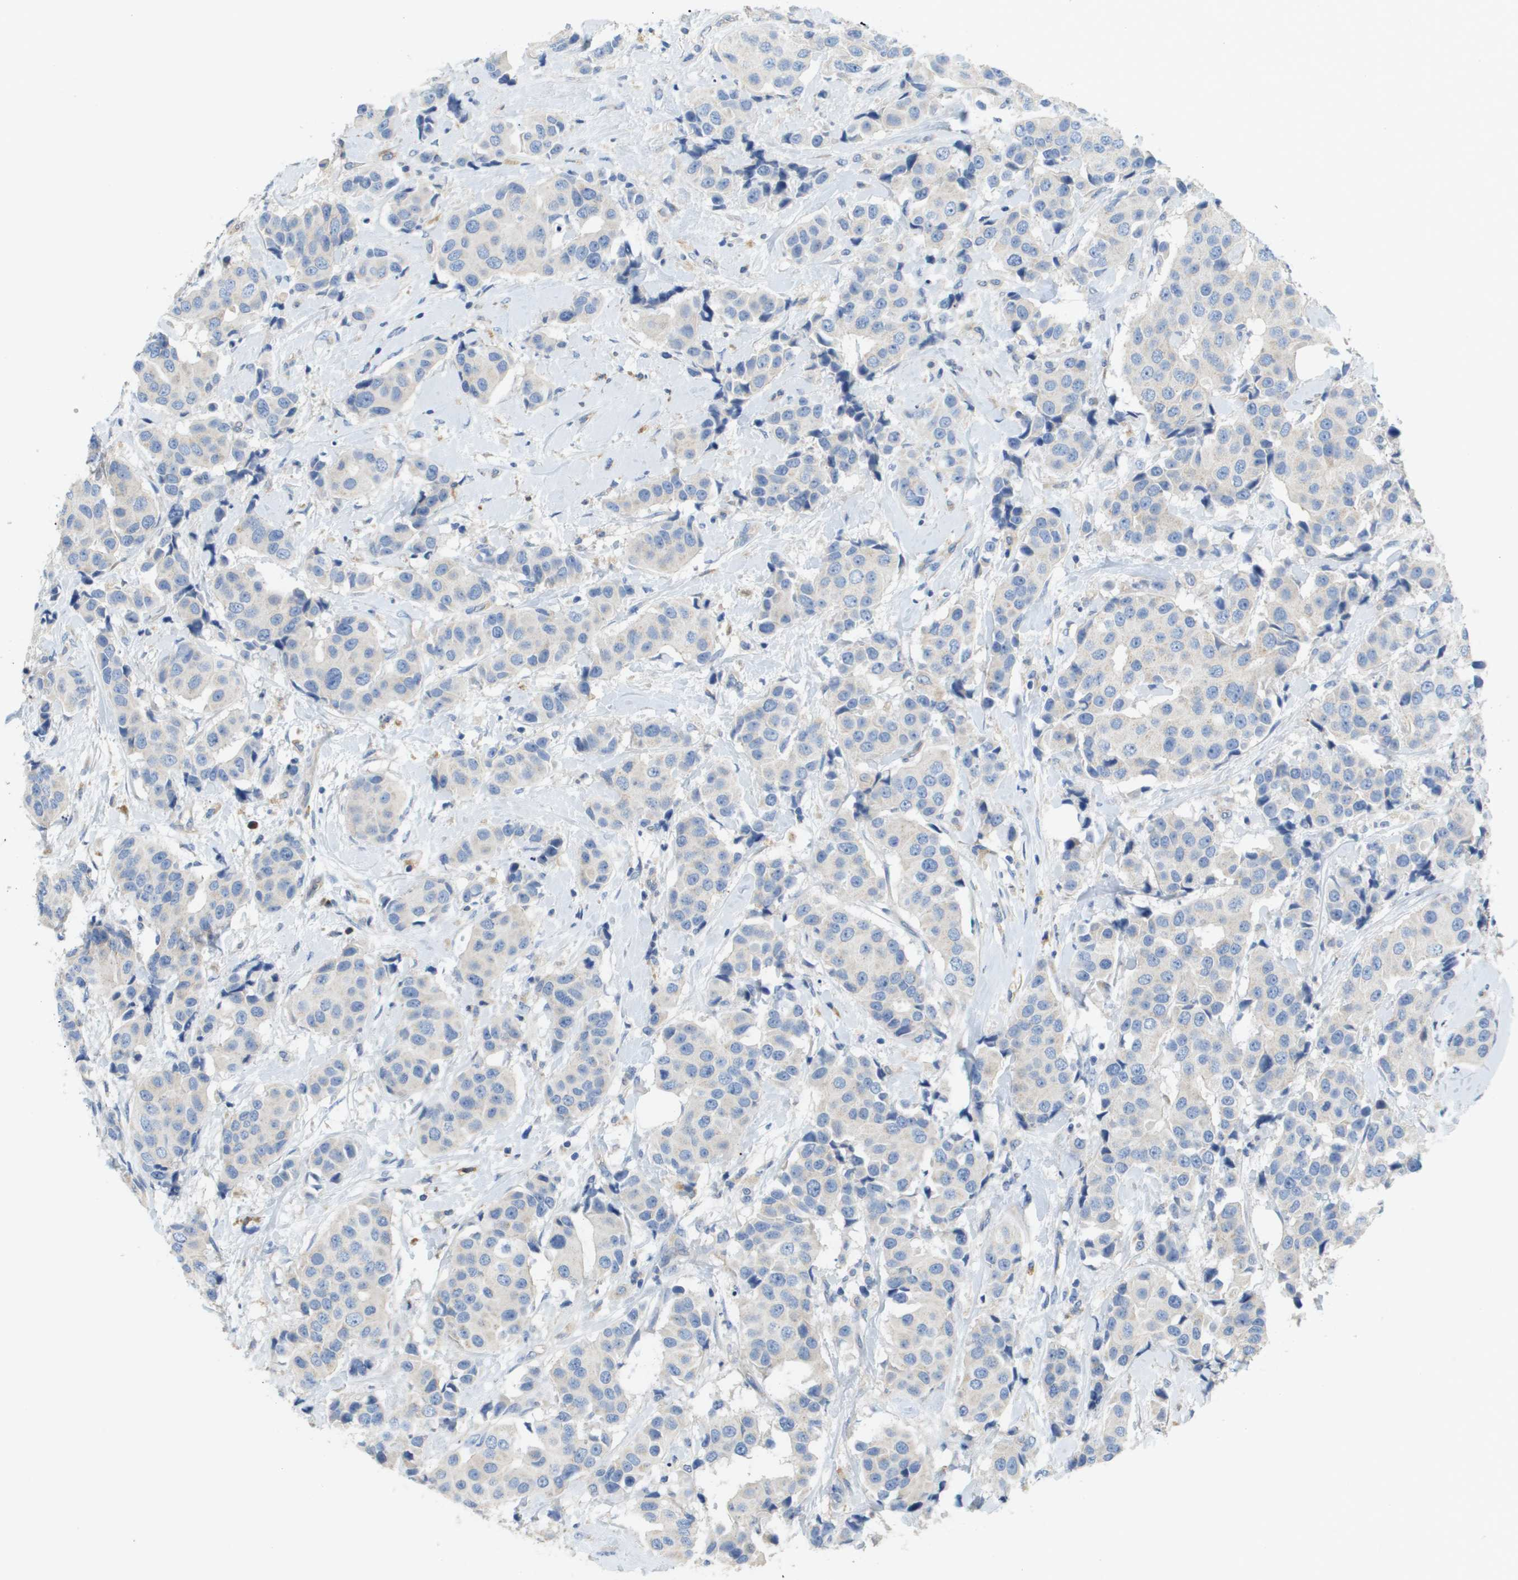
{"staining": {"intensity": "negative", "quantity": "none", "location": "none"}, "tissue": "breast cancer", "cell_type": "Tumor cells", "image_type": "cancer", "snomed": [{"axis": "morphology", "description": "Normal tissue, NOS"}, {"axis": "morphology", "description": "Duct carcinoma"}, {"axis": "topography", "description": "Breast"}], "caption": "This is an immunohistochemistry histopathology image of breast cancer. There is no staining in tumor cells.", "gene": "CASP10", "patient": {"sex": "female", "age": 39}}